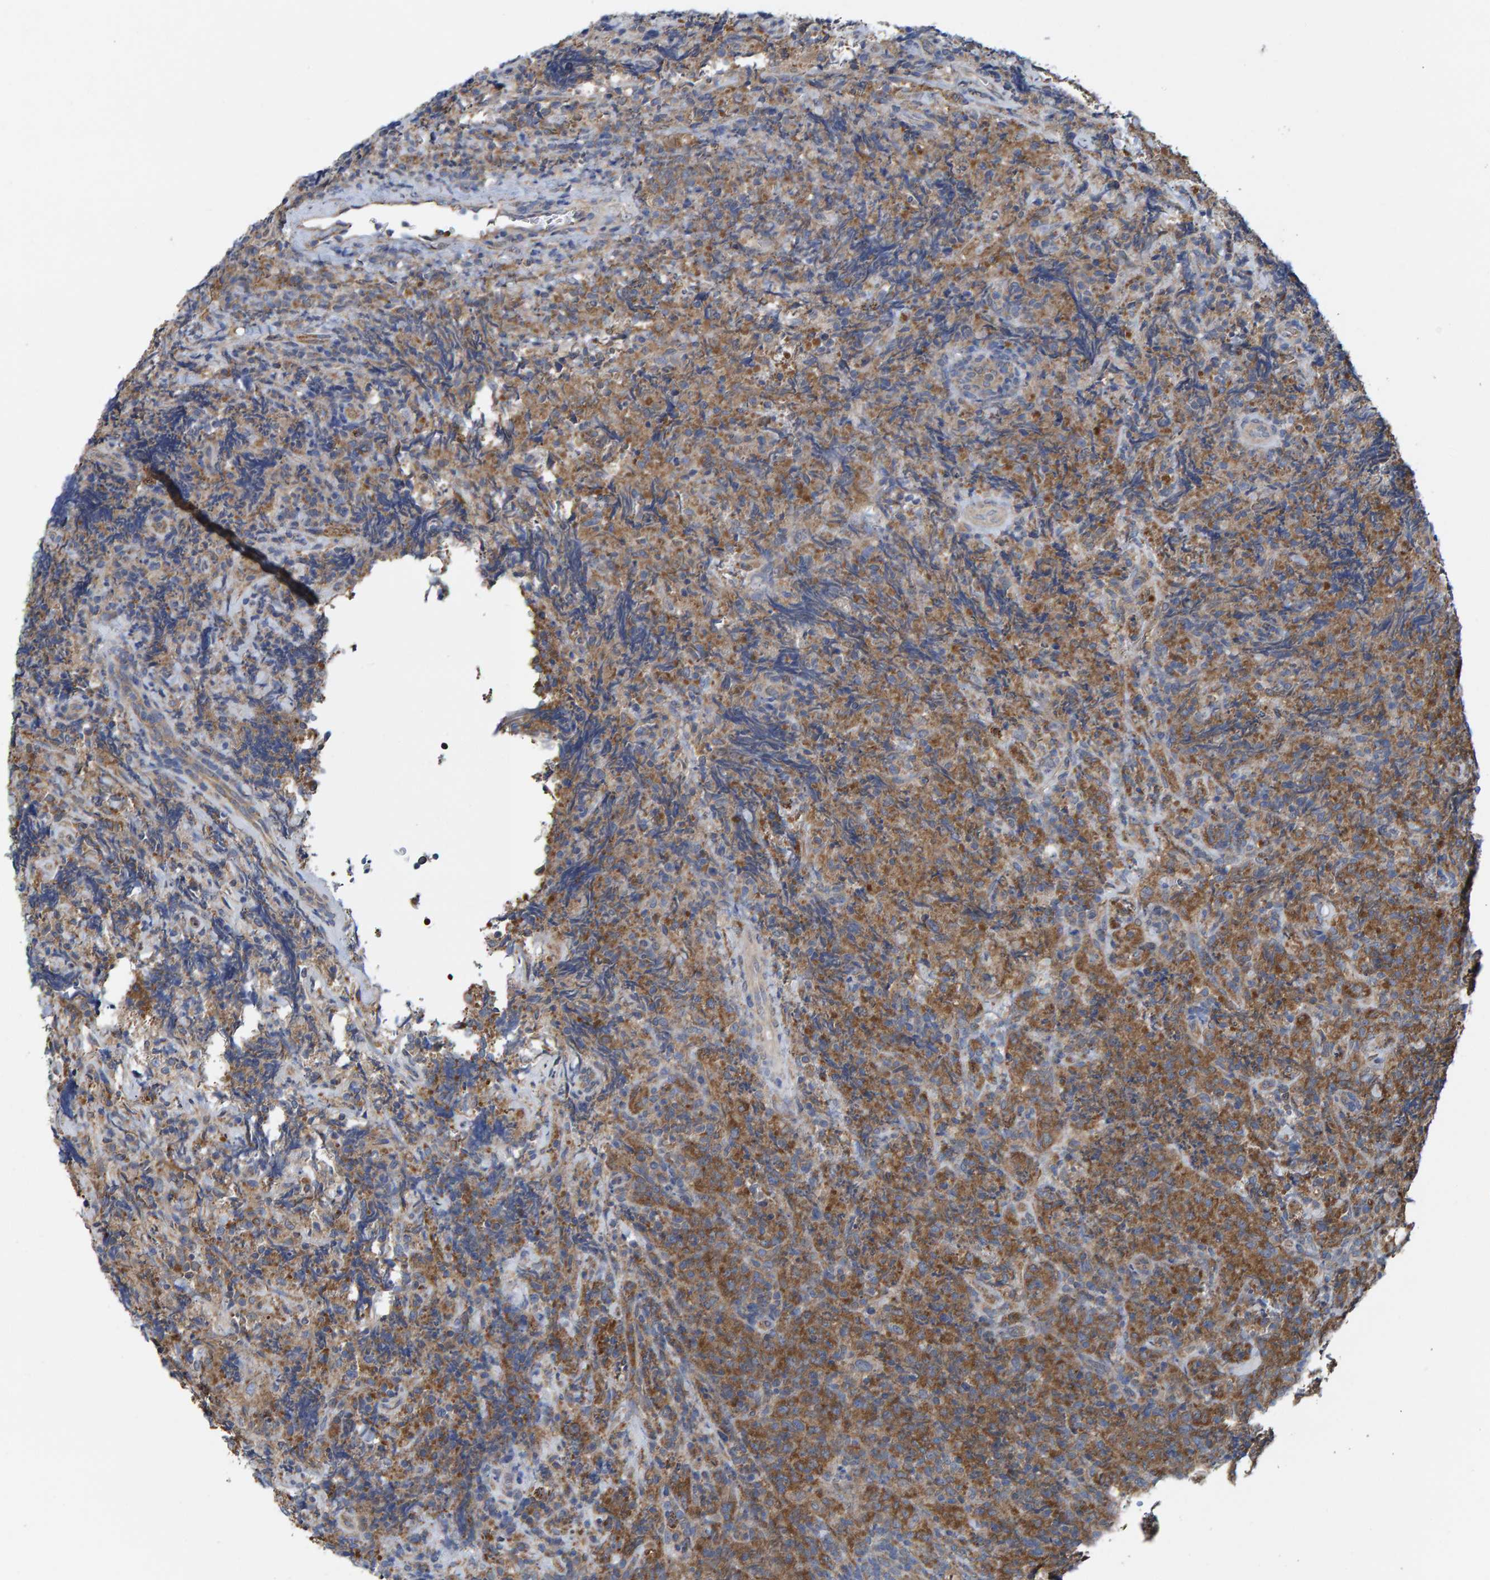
{"staining": {"intensity": "moderate", "quantity": ">75%", "location": "cytoplasmic/membranous"}, "tissue": "lymphoma", "cell_type": "Tumor cells", "image_type": "cancer", "snomed": [{"axis": "morphology", "description": "Malignant lymphoma, non-Hodgkin's type, High grade"}, {"axis": "topography", "description": "Tonsil"}], "caption": "Lymphoma stained with DAB (3,3'-diaminobenzidine) IHC exhibits medium levels of moderate cytoplasmic/membranous staining in approximately >75% of tumor cells. The staining was performed using DAB to visualize the protein expression in brown, while the nuclei were stained in blue with hematoxylin (Magnification: 20x).", "gene": "LRSAM1", "patient": {"sex": "female", "age": 36}}